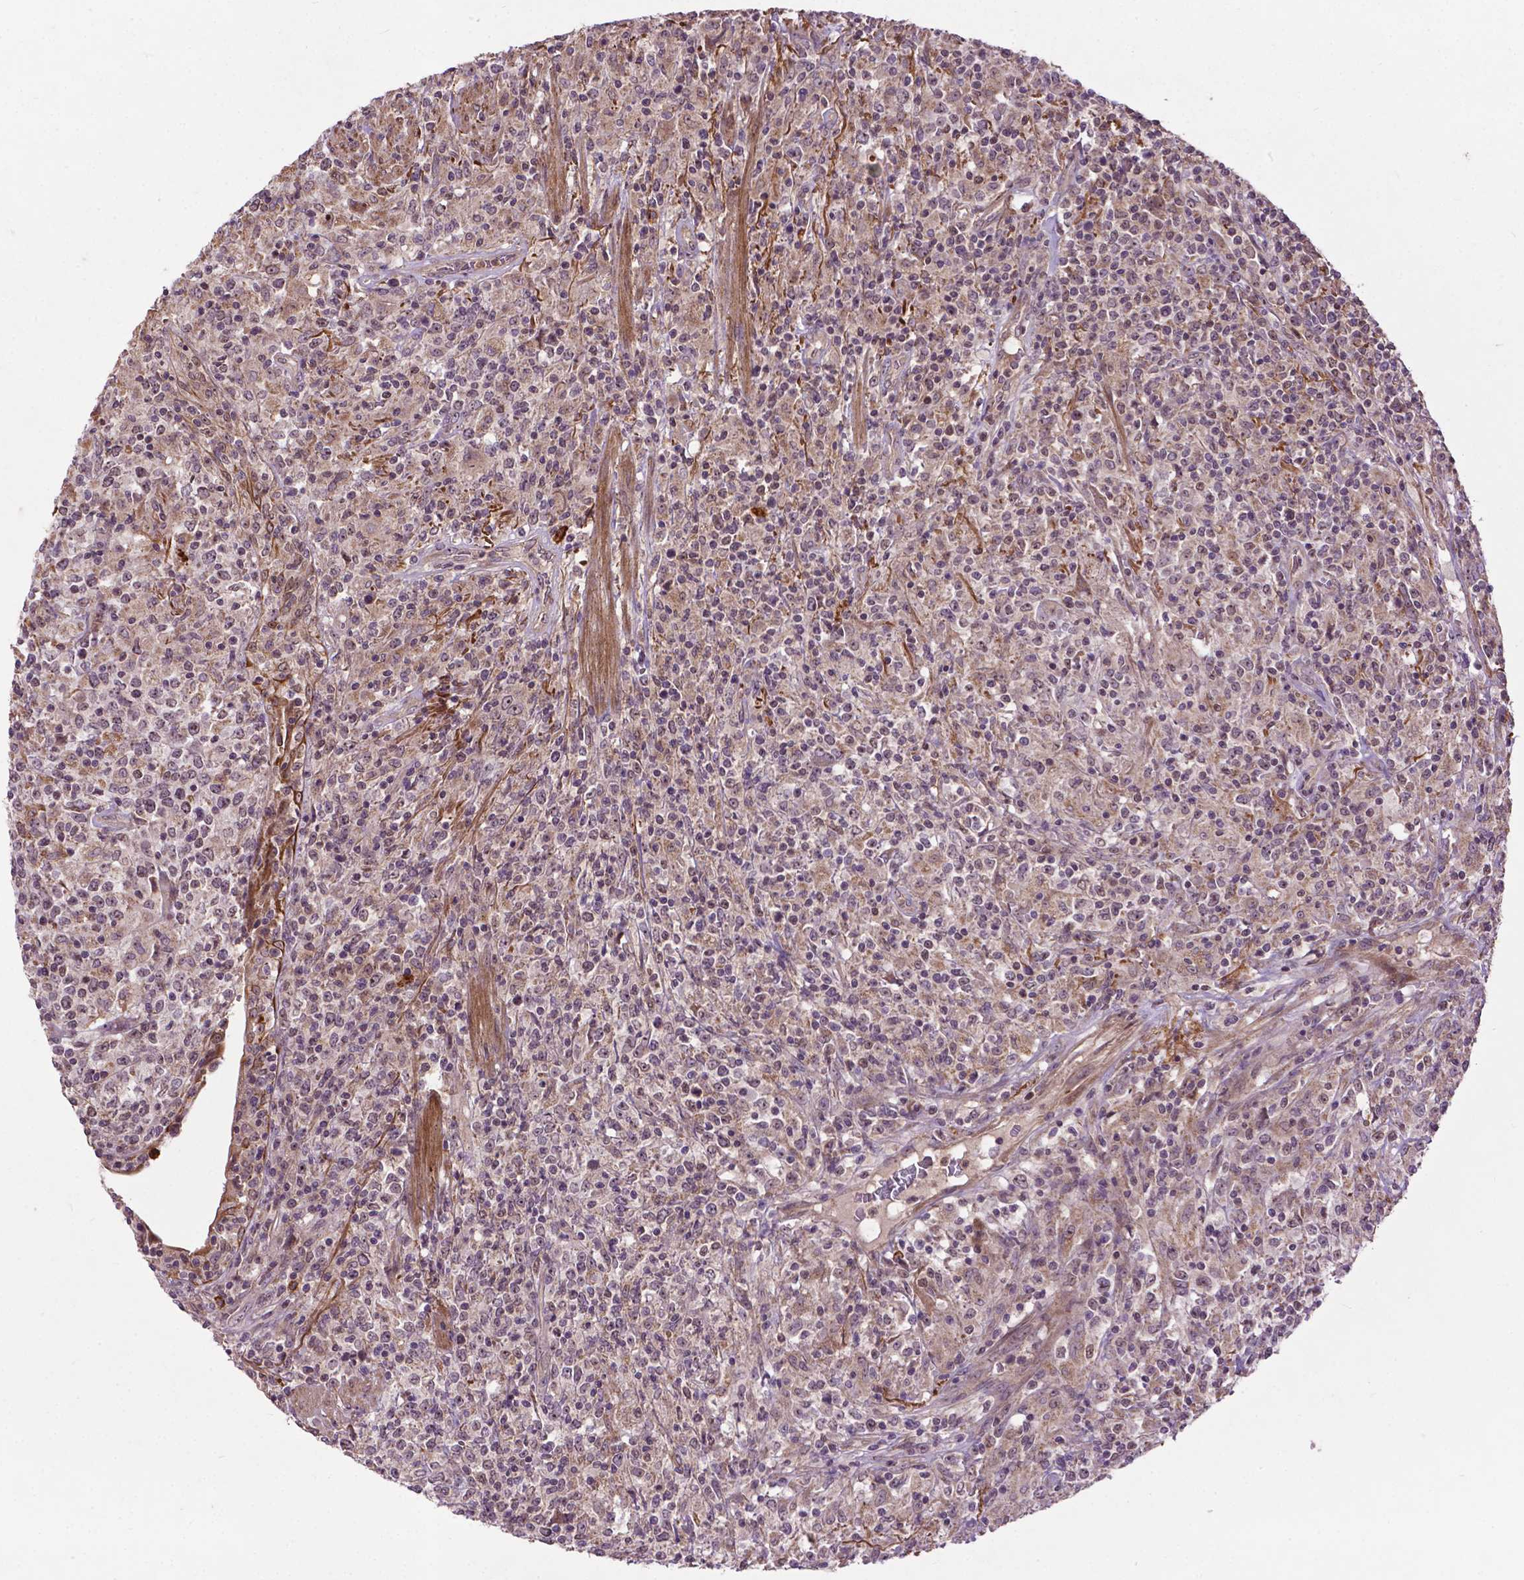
{"staining": {"intensity": "negative", "quantity": "none", "location": "none"}, "tissue": "lymphoma", "cell_type": "Tumor cells", "image_type": "cancer", "snomed": [{"axis": "morphology", "description": "Malignant lymphoma, non-Hodgkin's type, High grade"}, {"axis": "topography", "description": "Lung"}], "caption": "Immunohistochemical staining of human lymphoma demonstrates no significant staining in tumor cells. (DAB (3,3'-diaminobenzidine) IHC visualized using brightfield microscopy, high magnification).", "gene": "PARP3", "patient": {"sex": "male", "age": 79}}